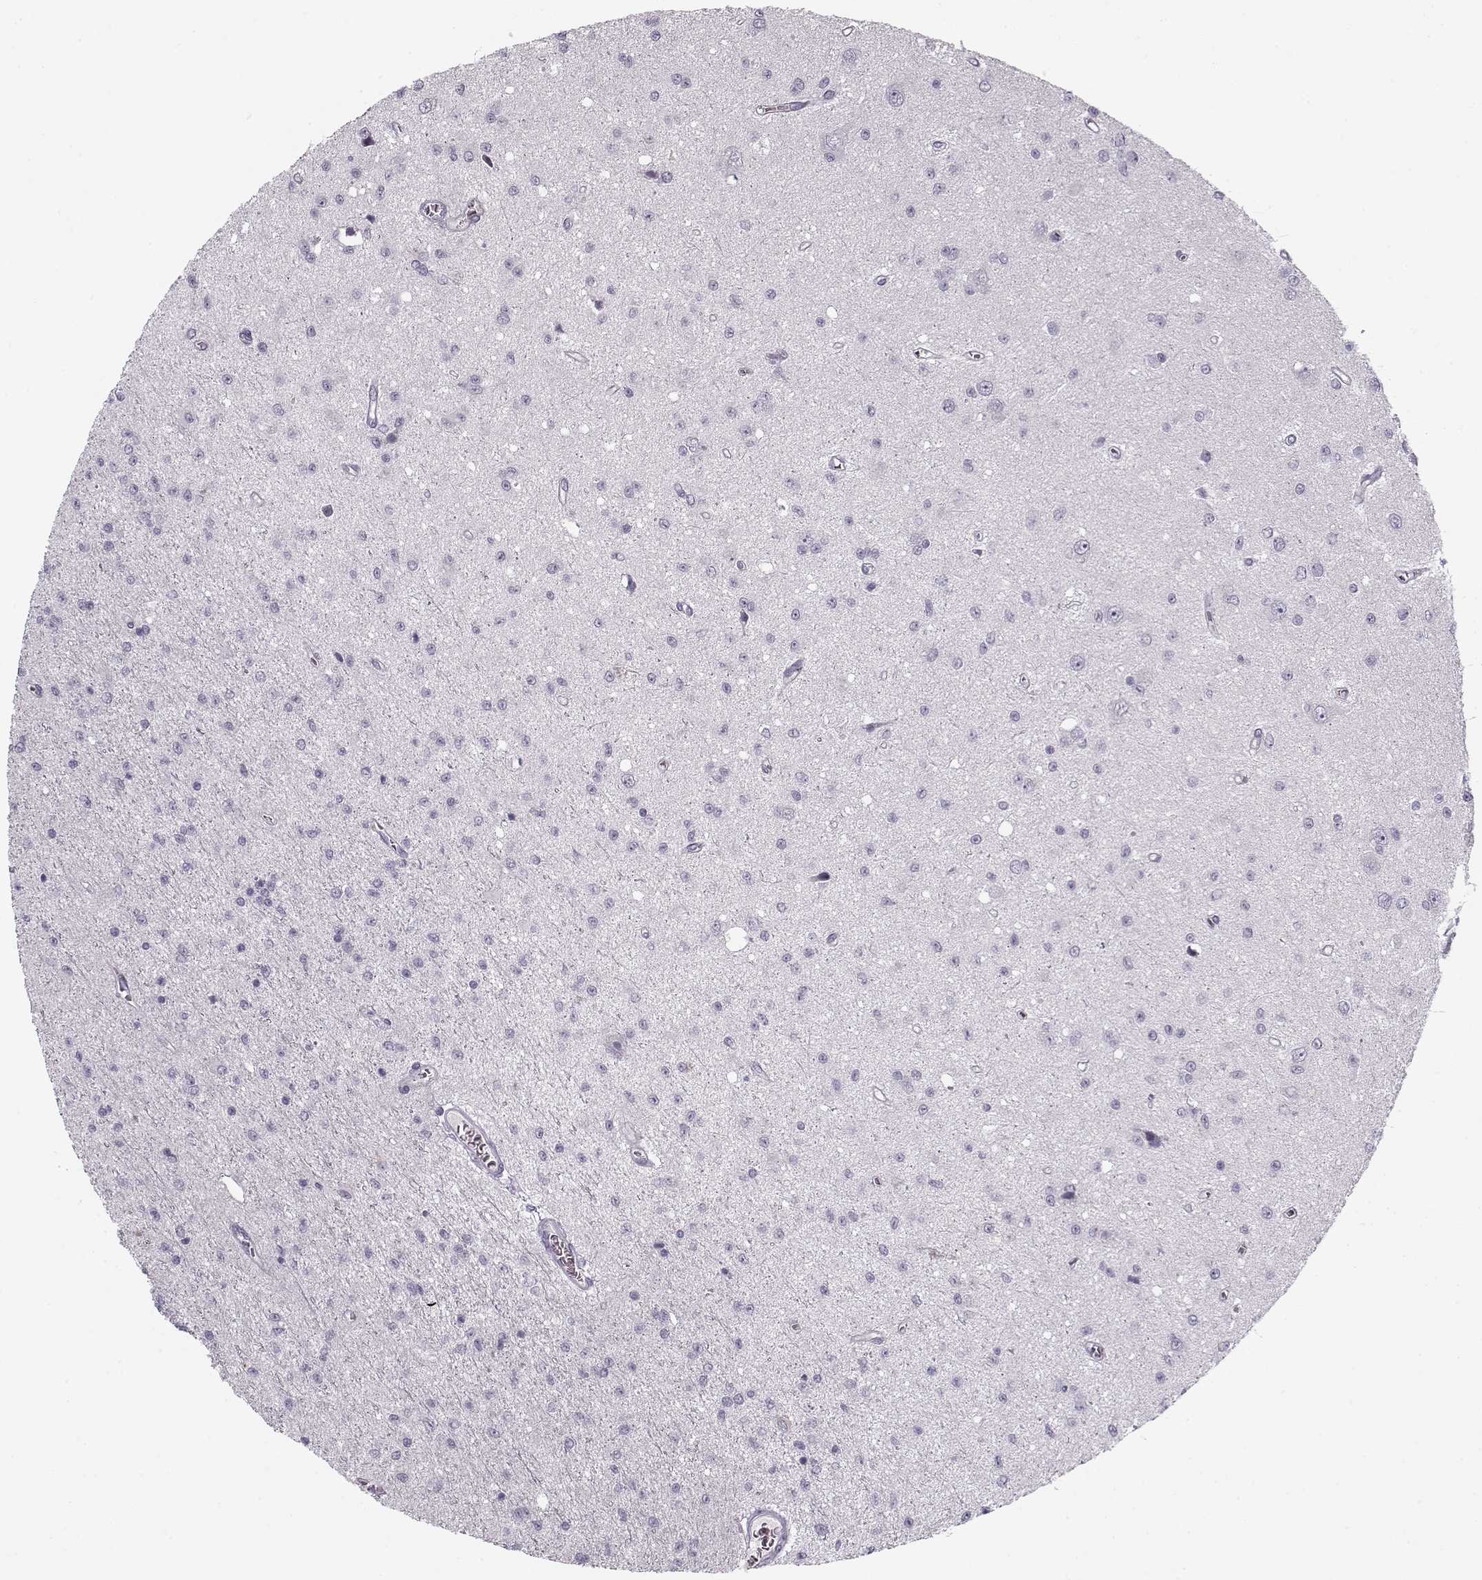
{"staining": {"intensity": "negative", "quantity": "none", "location": "none"}, "tissue": "glioma", "cell_type": "Tumor cells", "image_type": "cancer", "snomed": [{"axis": "morphology", "description": "Glioma, malignant, Low grade"}, {"axis": "topography", "description": "Brain"}], "caption": "Human glioma stained for a protein using immunohistochemistry (IHC) reveals no staining in tumor cells.", "gene": "PNMT", "patient": {"sex": "female", "age": 45}}